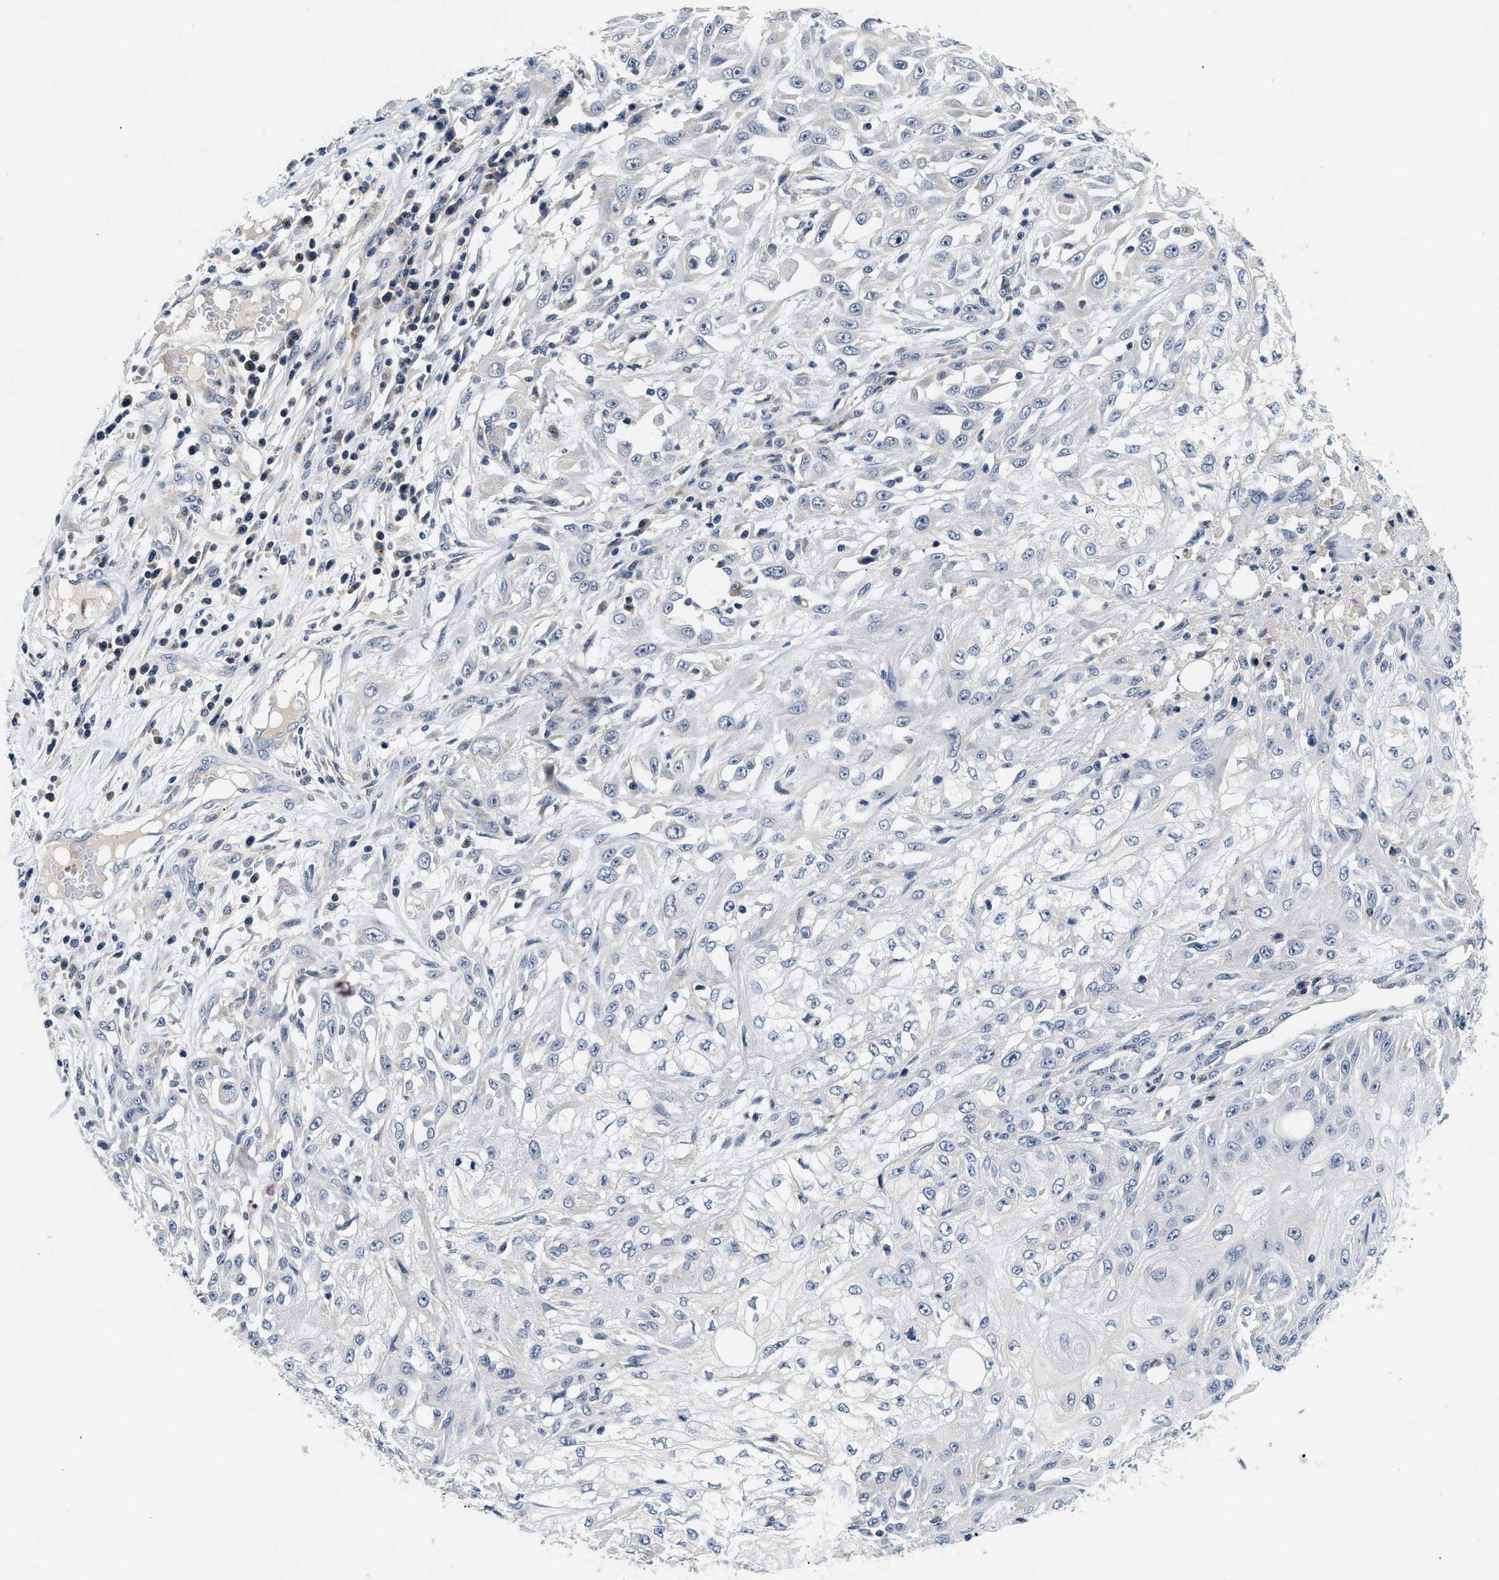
{"staining": {"intensity": "negative", "quantity": "none", "location": "none"}, "tissue": "skin cancer", "cell_type": "Tumor cells", "image_type": "cancer", "snomed": [{"axis": "morphology", "description": "Squamous cell carcinoma, NOS"}, {"axis": "morphology", "description": "Squamous cell carcinoma, metastatic, NOS"}, {"axis": "topography", "description": "Skin"}, {"axis": "topography", "description": "Lymph node"}], "caption": "Histopathology image shows no protein staining in tumor cells of skin cancer tissue.", "gene": "PDP1", "patient": {"sex": "male", "age": 75}}